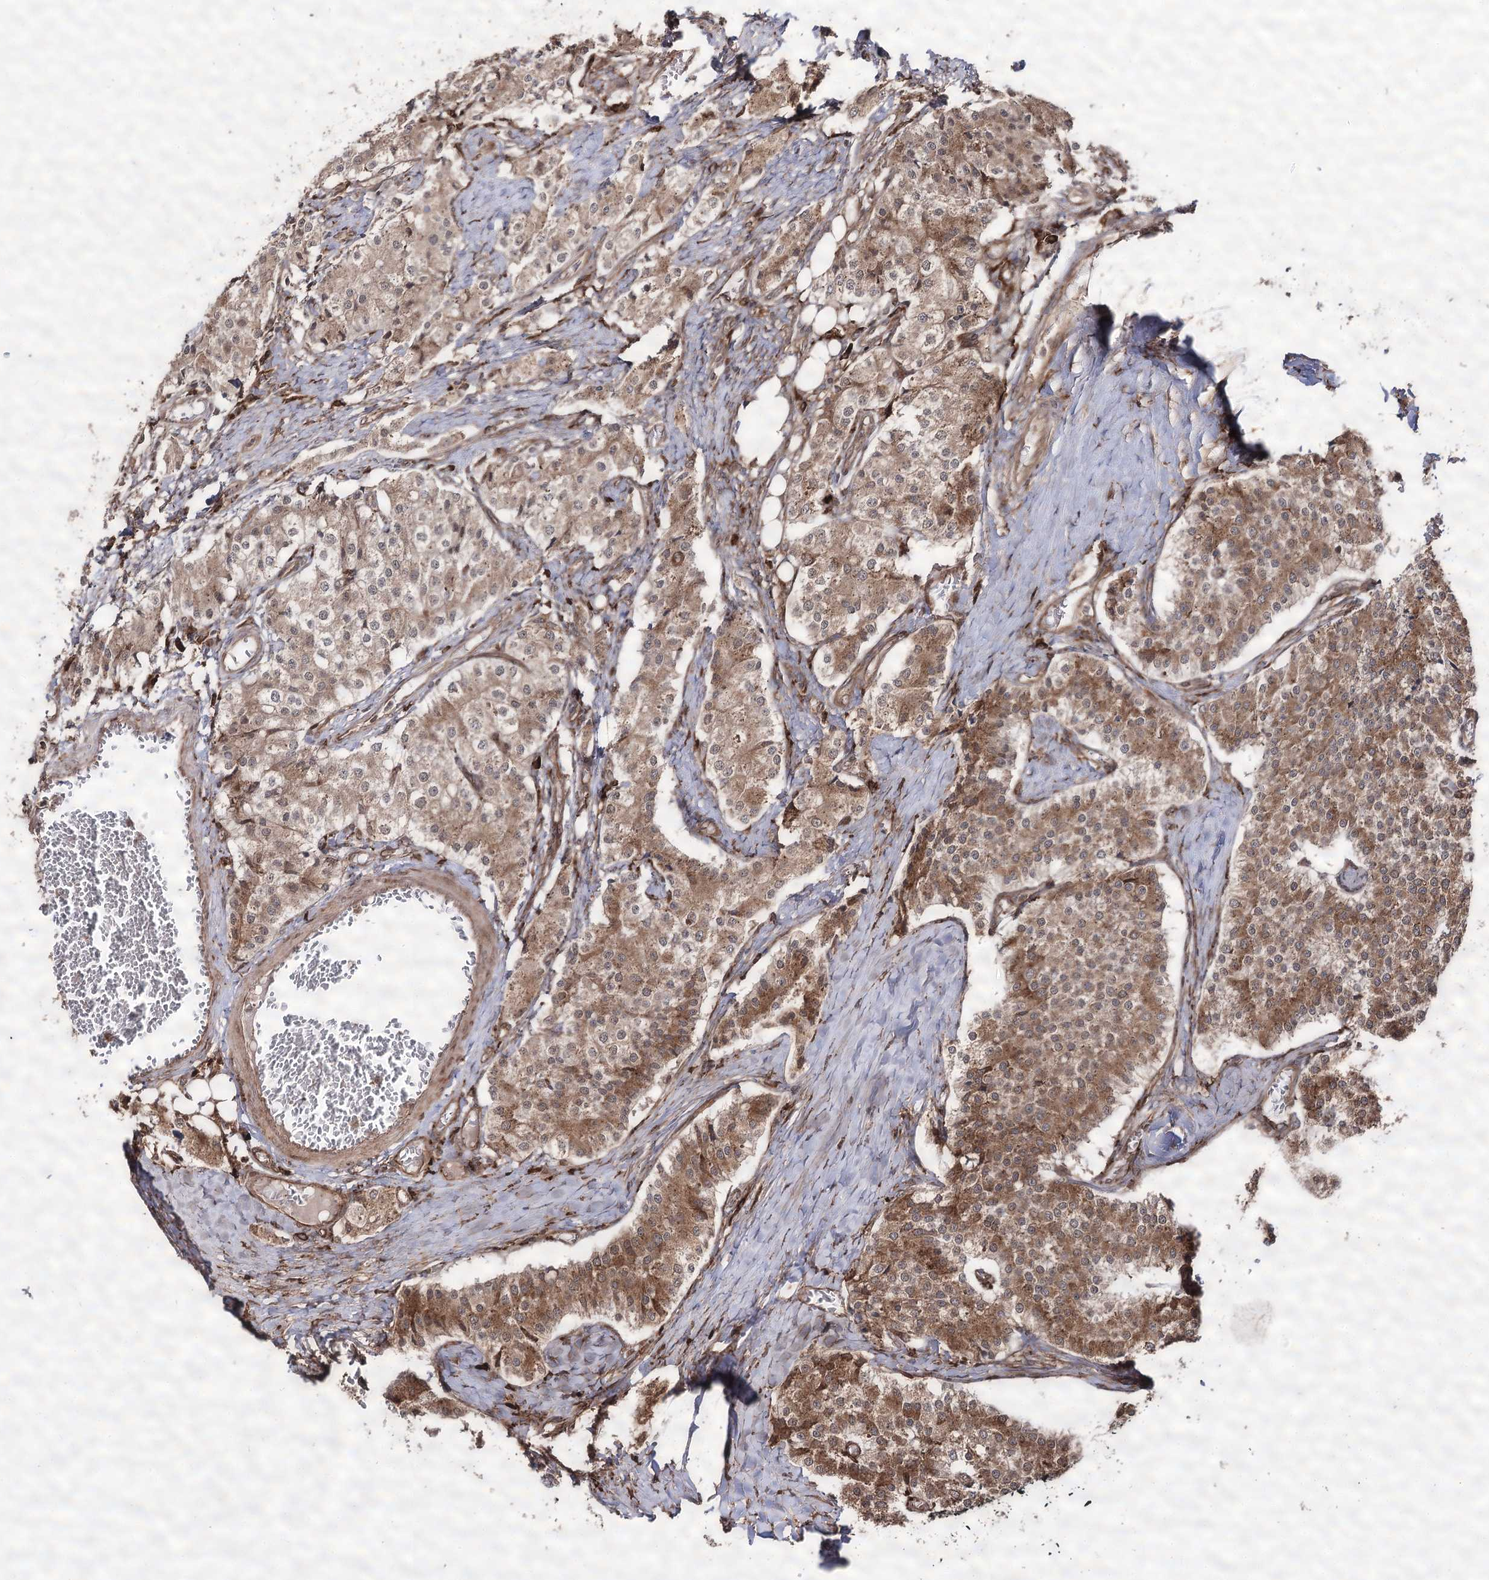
{"staining": {"intensity": "moderate", "quantity": ">75%", "location": "cytoplasmic/membranous"}, "tissue": "carcinoid", "cell_type": "Tumor cells", "image_type": "cancer", "snomed": [{"axis": "morphology", "description": "Carcinoid, malignant, NOS"}, {"axis": "topography", "description": "Colon"}], "caption": "Moderate cytoplasmic/membranous staining is appreciated in about >75% of tumor cells in carcinoid. (DAB = brown stain, brightfield microscopy at high magnification).", "gene": "FANCL", "patient": {"sex": "female", "age": 52}}